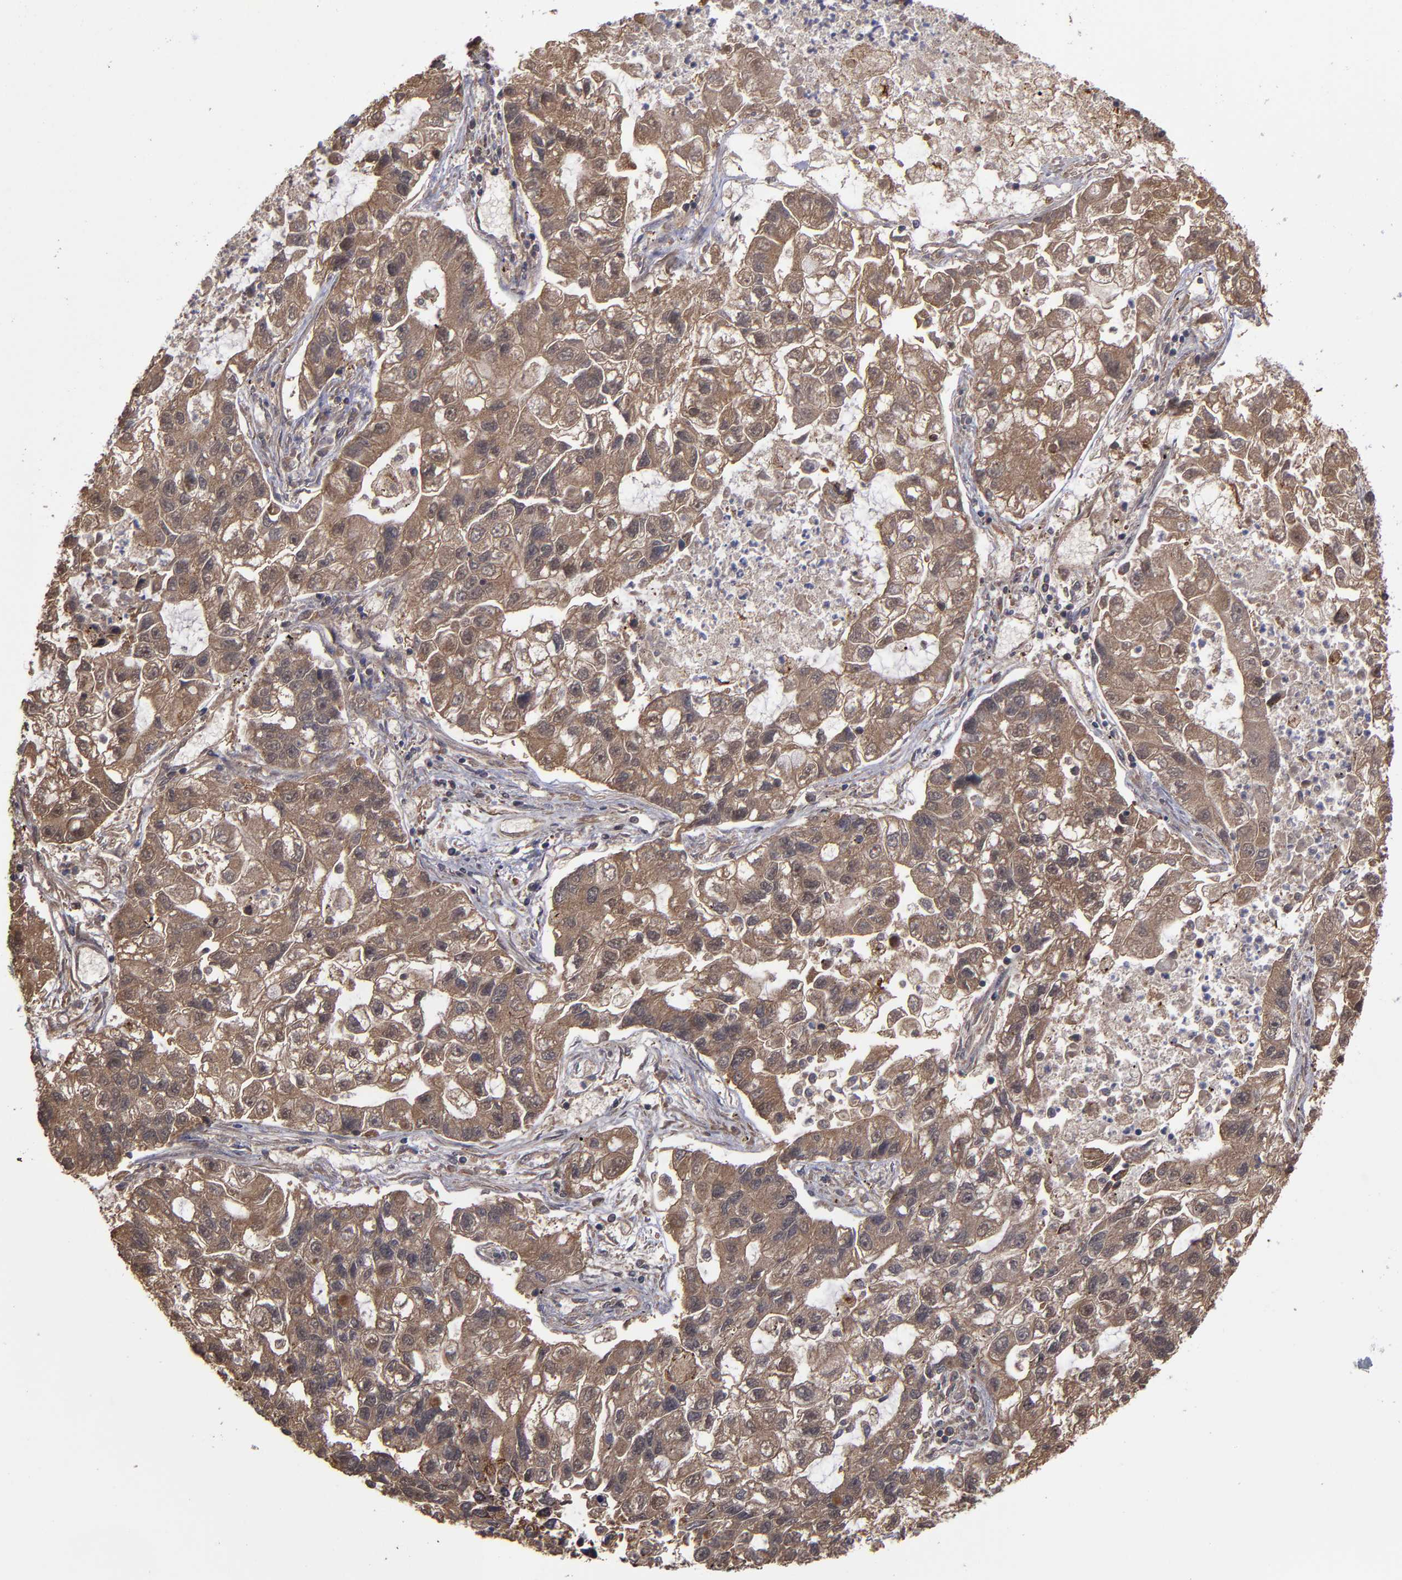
{"staining": {"intensity": "weak", "quantity": ">75%", "location": "cytoplasmic/membranous"}, "tissue": "lung cancer", "cell_type": "Tumor cells", "image_type": "cancer", "snomed": [{"axis": "morphology", "description": "Adenocarcinoma, NOS"}, {"axis": "topography", "description": "Lung"}], "caption": "Immunohistochemistry (IHC) micrograph of neoplastic tissue: human lung cancer (adenocarcinoma) stained using IHC reveals low levels of weak protein expression localized specifically in the cytoplasmic/membranous of tumor cells, appearing as a cytoplasmic/membranous brown color.", "gene": "RPS6KA6", "patient": {"sex": "female", "age": 51}}